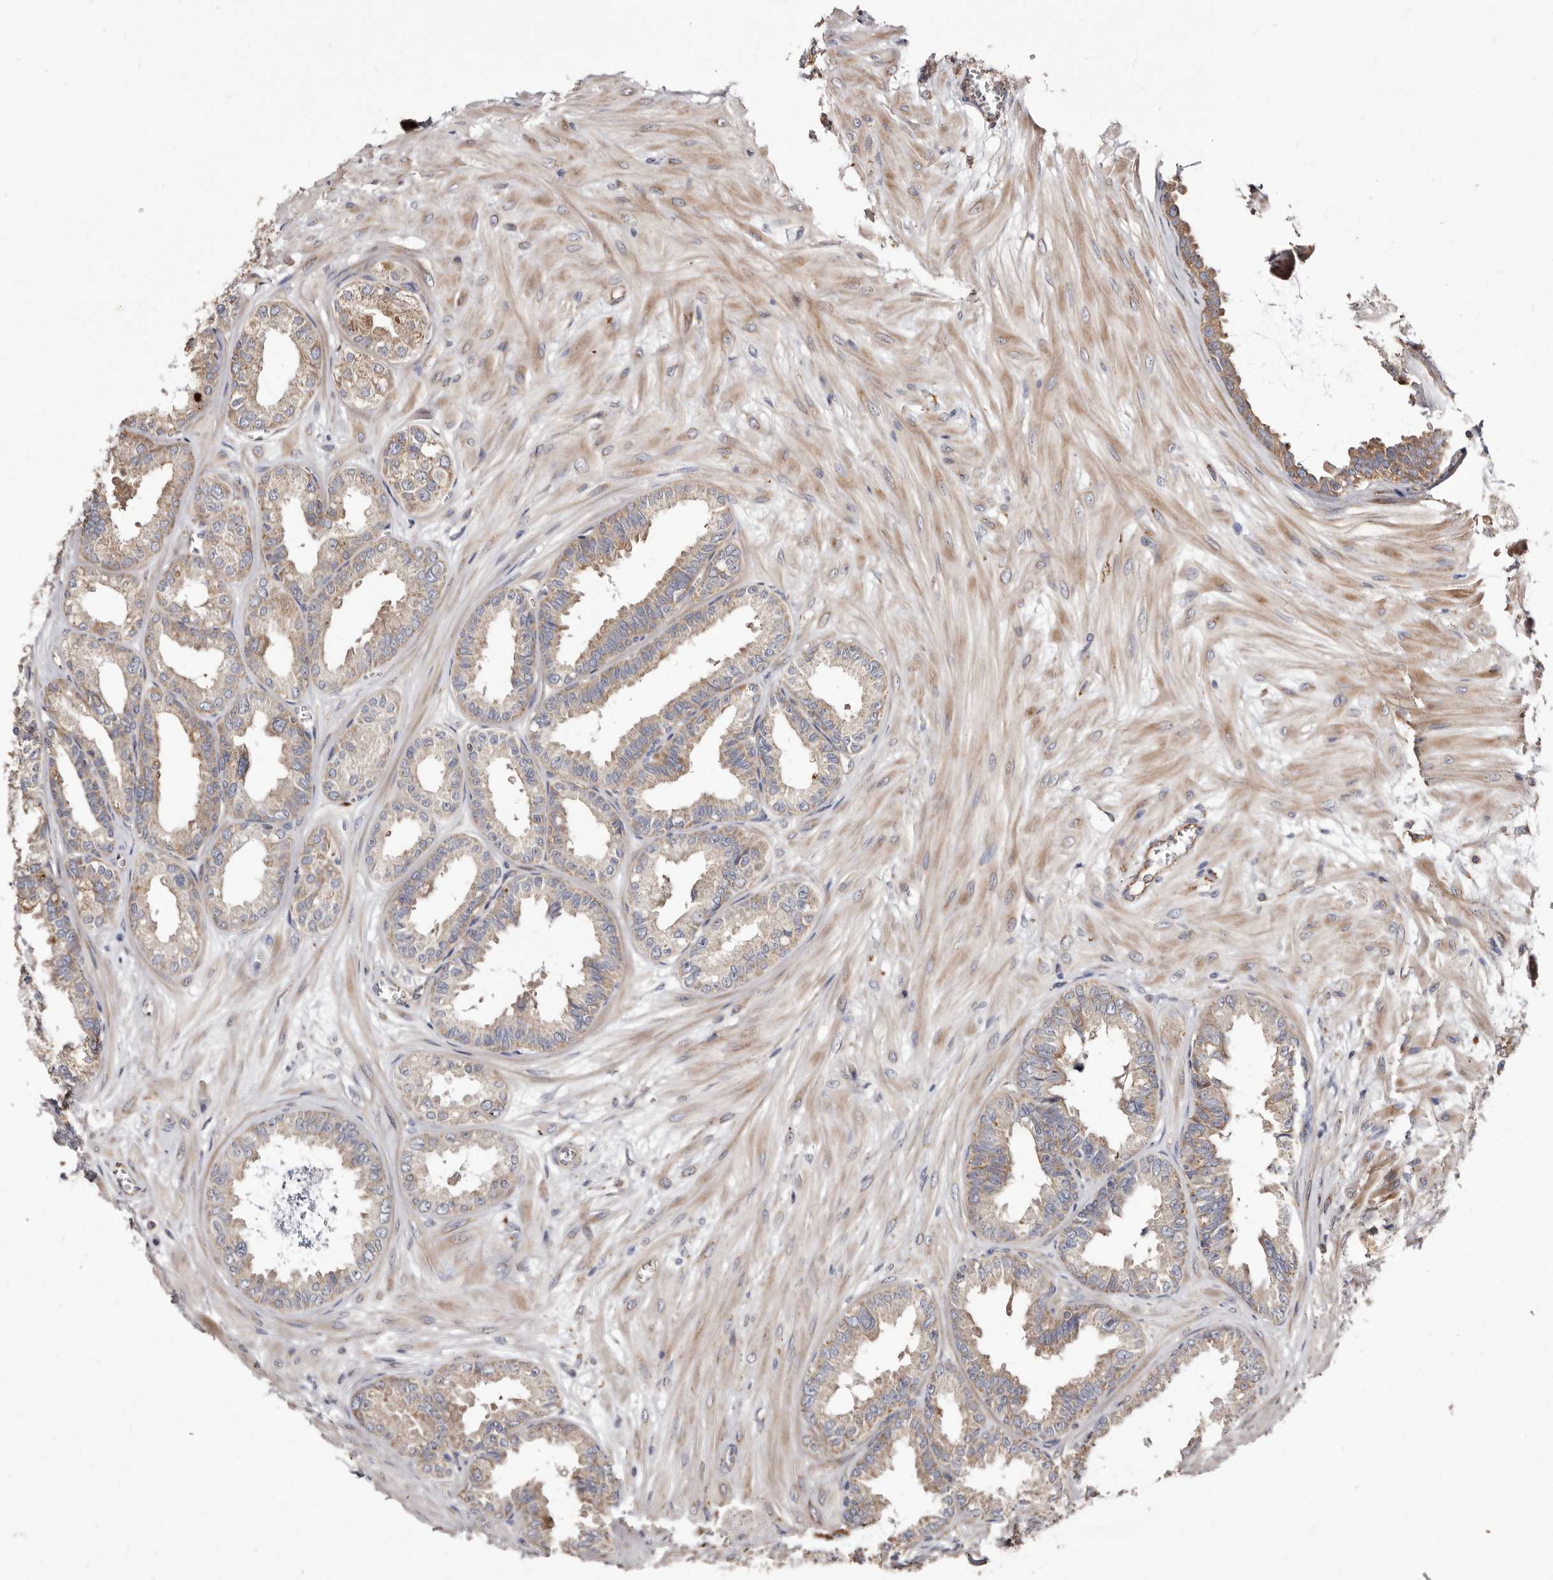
{"staining": {"intensity": "weak", "quantity": "25%-75%", "location": "cytoplasmic/membranous"}, "tissue": "seminal vesicle", "cell_type": "Glandular cells", "image_type": "normal", "snomed": [{"axis": "morphology", "description": "Normal tissue, NOS"}, {"axis": "topography", "description": "Prostate"}, {"axis": "topography", "description": "Seminal veicle"}], "caption": "Seminal vesicle stained with a brown dye reveals weak cytoplasmic/membranous positive expression in approximately 25%-75% of glandular cells.", "gene": "LUZP1", "patient": {"sex": "male", "age": 51}}